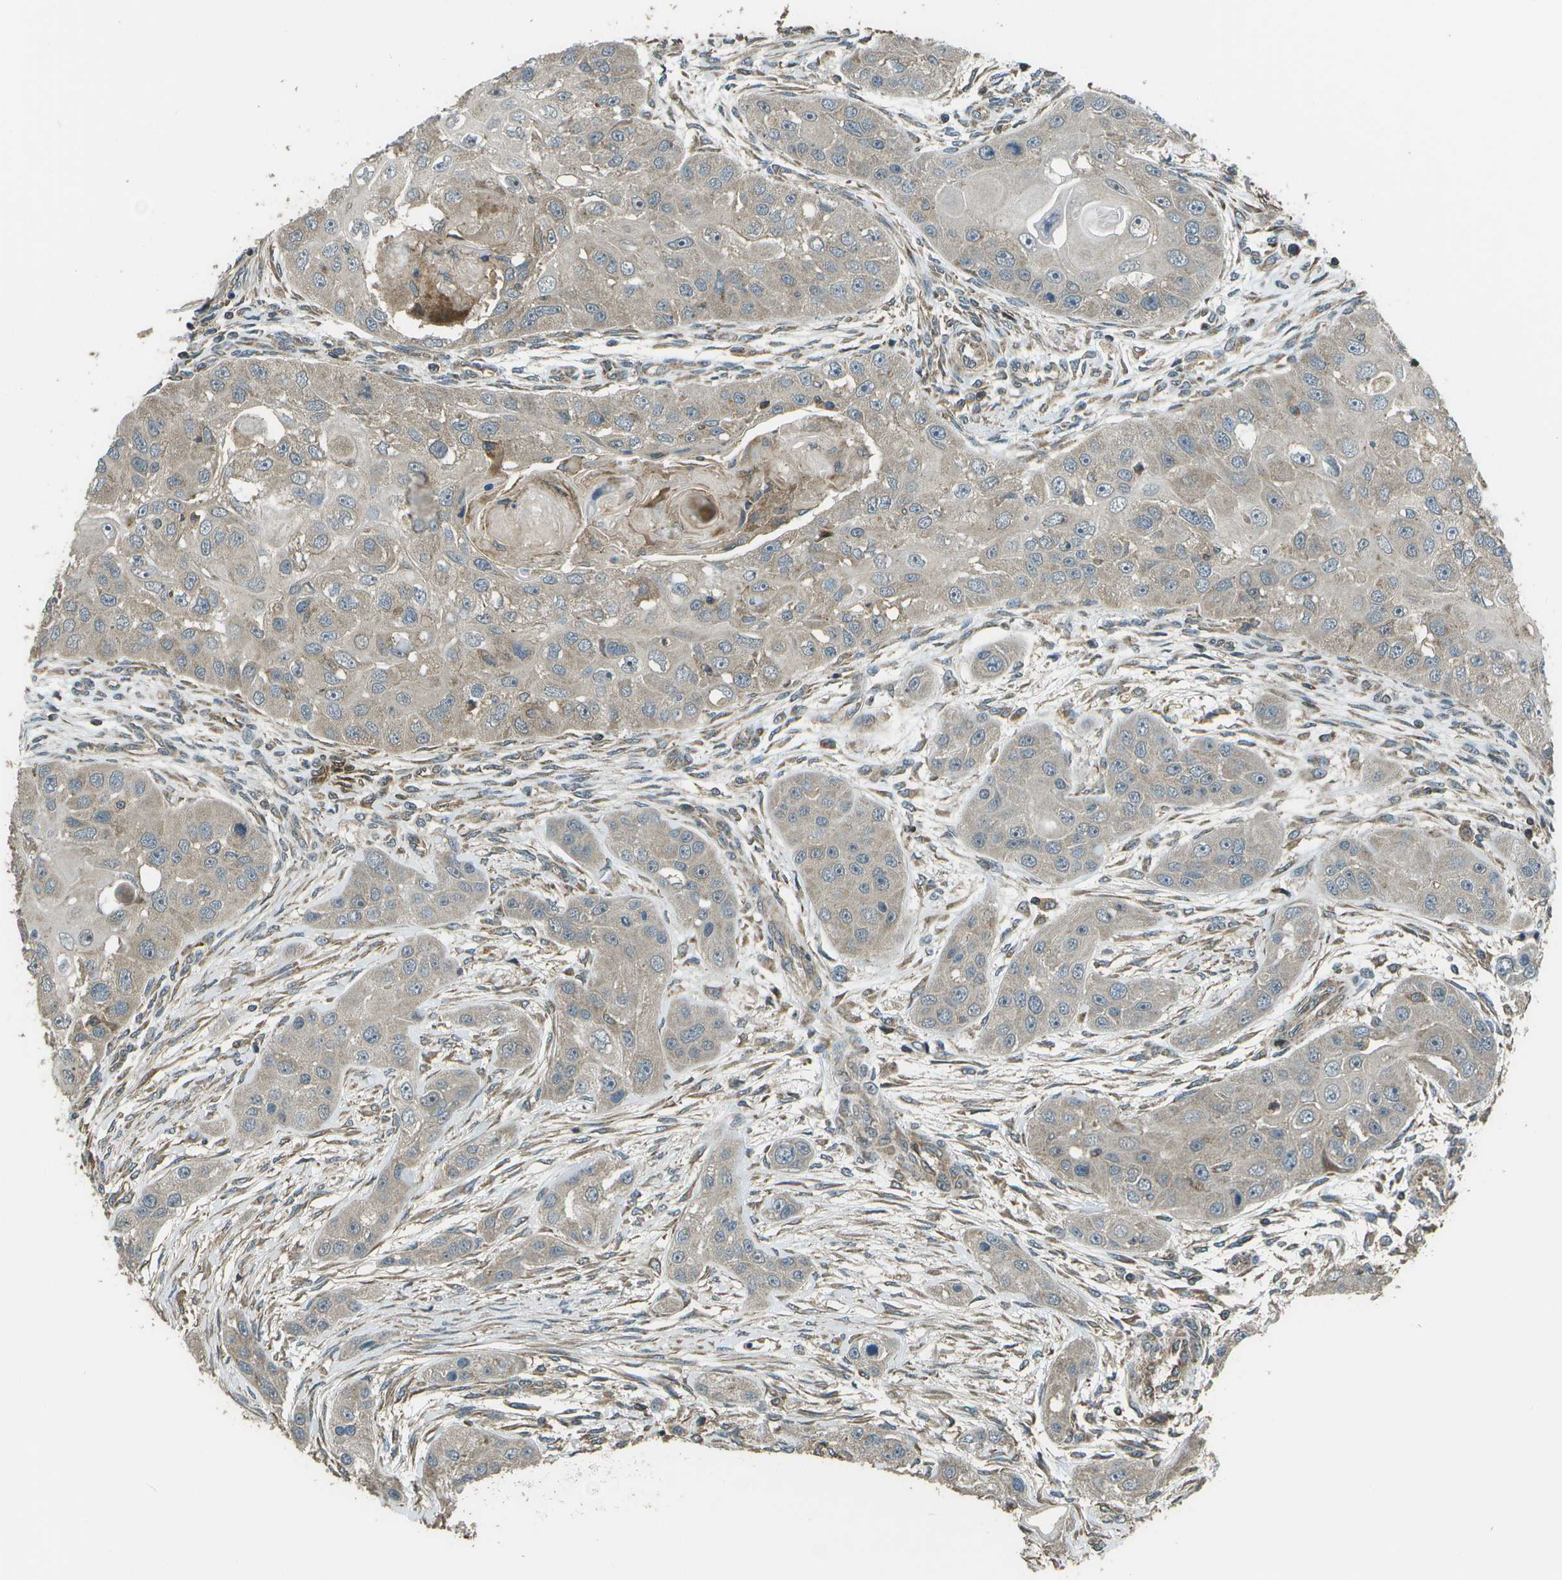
{"staining": {"intensity": "negative", "quantity": "none", "location": "none"}, "tissue": "head and neck cancer", "cell_type": "Tumor cells", "image_type": "cancer", "snomed": [{"axis": "morphology", "description": "Normal tissue, NOS"}, {"axis": "morphology", "description": "Squamous cell carcinoma, NOS"}, {"axis": "topography", "description": "Skeletal muscle"}, {"axis": "topography", "description": "Head-Neck"}], "caption": "Immunohistochemistry (IHC) photomicrograph of neoplastic tissue: human head and neck squamous cell carcinoma stained with DAB reveals no significant protein positivity in tumor cells.", "gene": "PLPBP", "patient": {"sex": "male", "age": 51}}